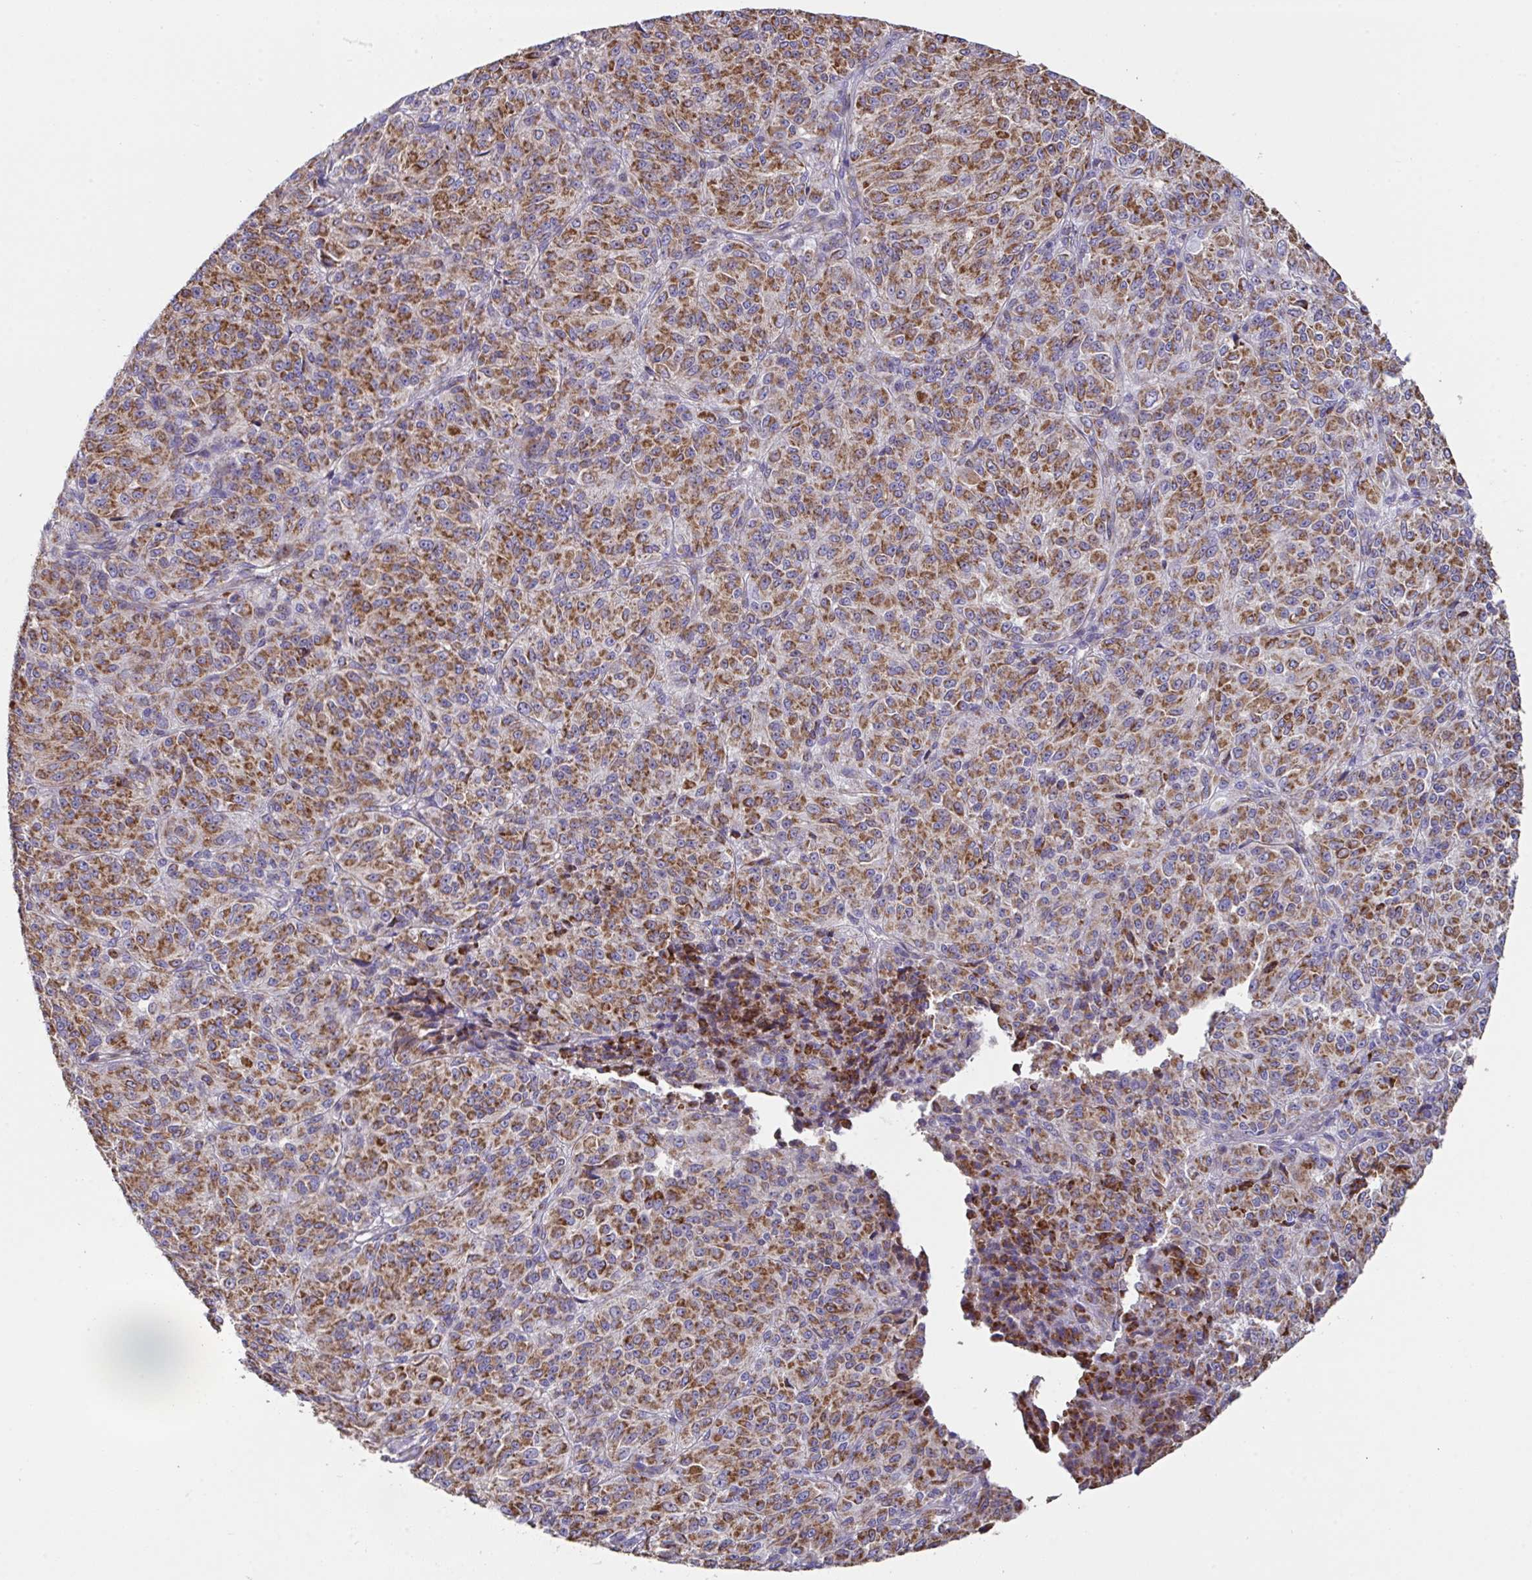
{"staining": {"intensity": "strong", "quantity": ">75%", "location": "cytoplasmic/membranous"}, "tissue": "melanoma", "cell_type": "Tumor cells", "image_type": "cancer", "snomed": [{"axis": "morphology", "description": "Malignant melanoma, Metastatic site"}, {"axis": "topography", "description": "Brain"}], "caption": "This histopathology image reveals immunohistochemistry staining of human melanoma, with high strong cytoplasmic/membranous positivity in about >75% of tumor cells.", "gene": "DOK7", "patient": {"sex": "female", "age": 56}}